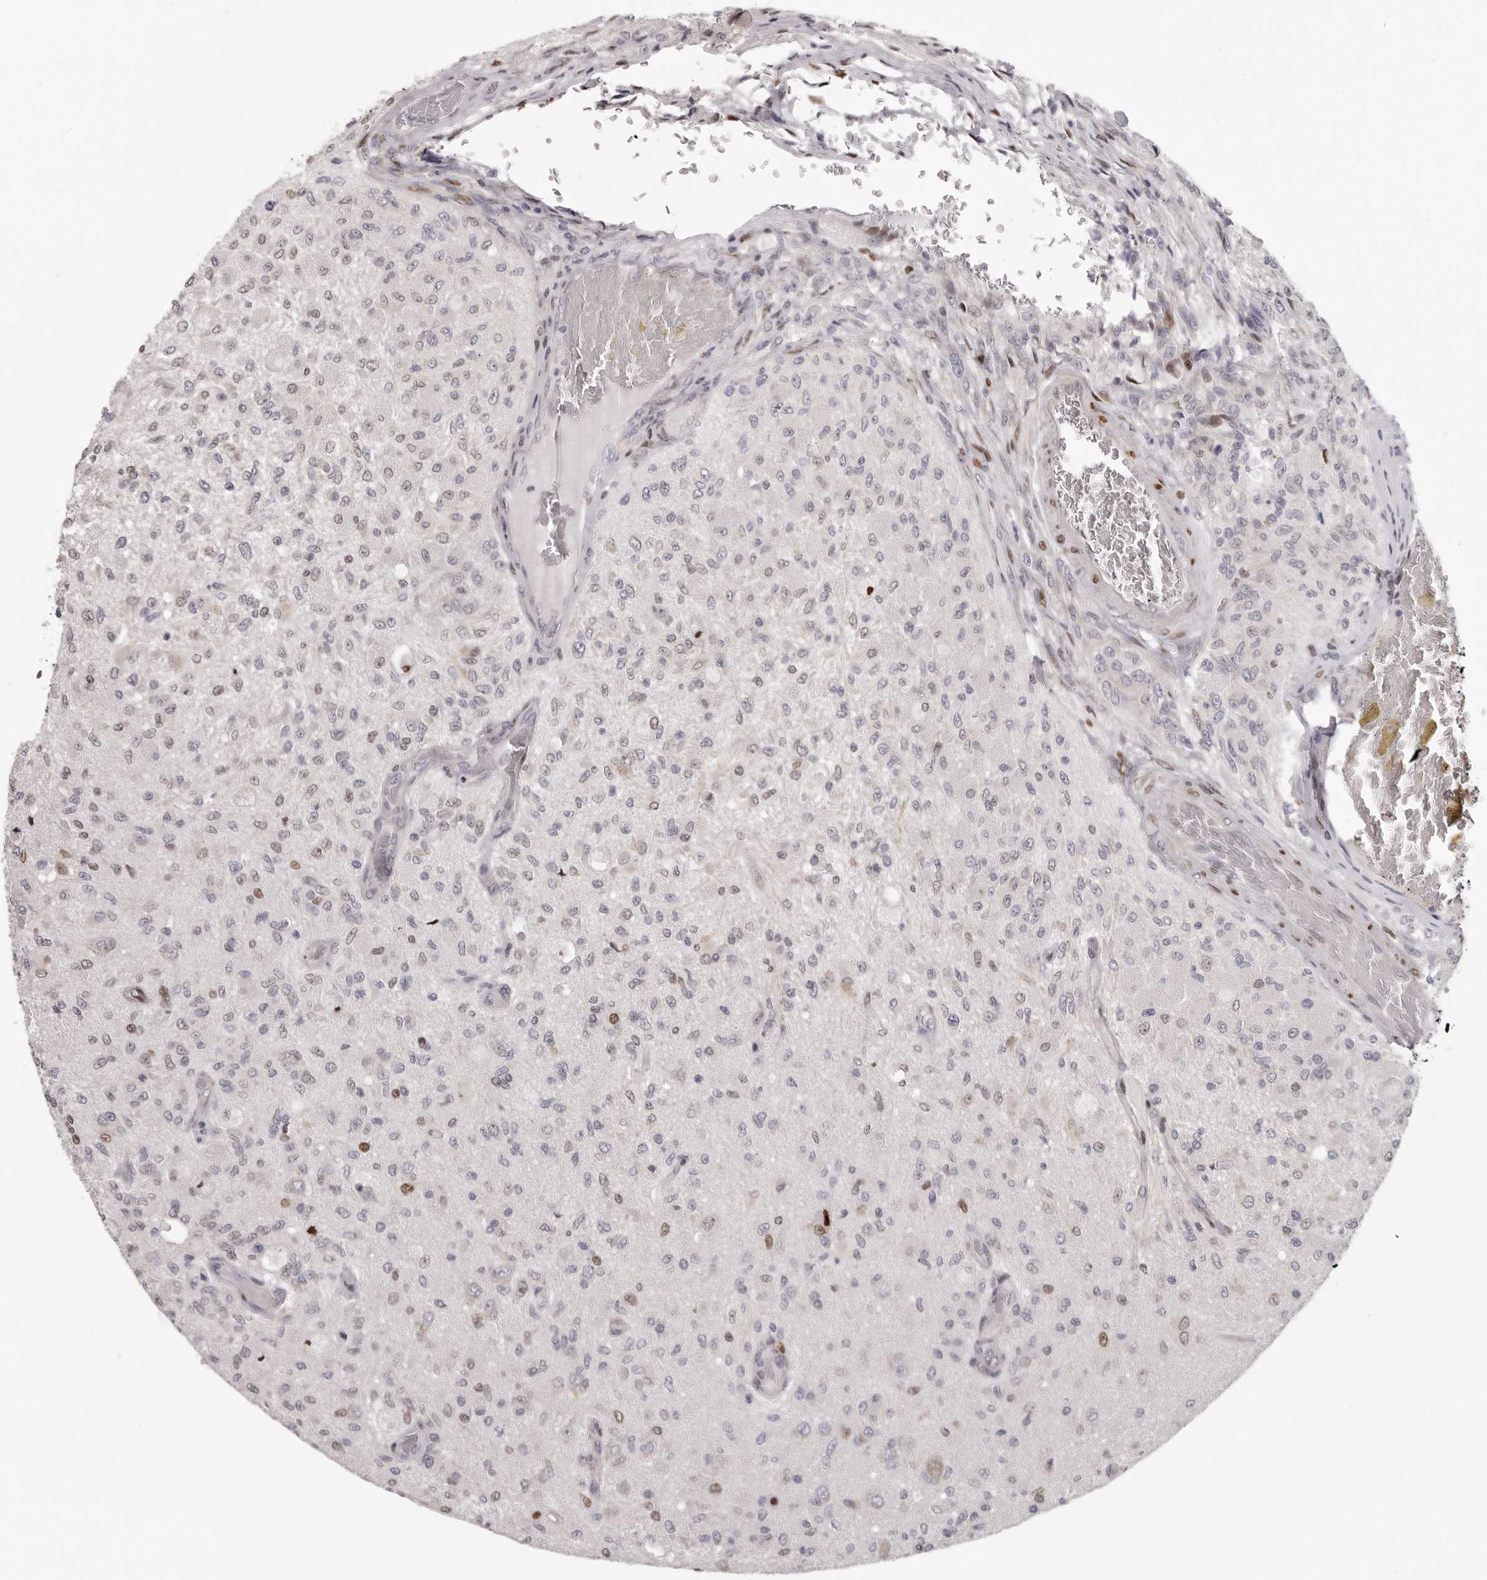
{"staining": {"intensity": "moderate", "quantity": "<25%", "location": "nuclear"}, "tissue": "glioma", "cell_type": "Tumor cells", "image_type": "cancer", "snomed": [{"axis": "morphology", "description": "Normal tissue, NOS"}, {"axis": "morphology", "description": "Glioma, malignant, High grade"}, {"axis": "topography", "description": "Cerebral cortex"}], "caption": "Approximately <25% of tumor cells in glioma demonstrate moderate nuclear protein positivity as visualized by brown immunohistochemical staining.", "gene": "SRP19", "patient": {"sex": "male", "age": 77}}